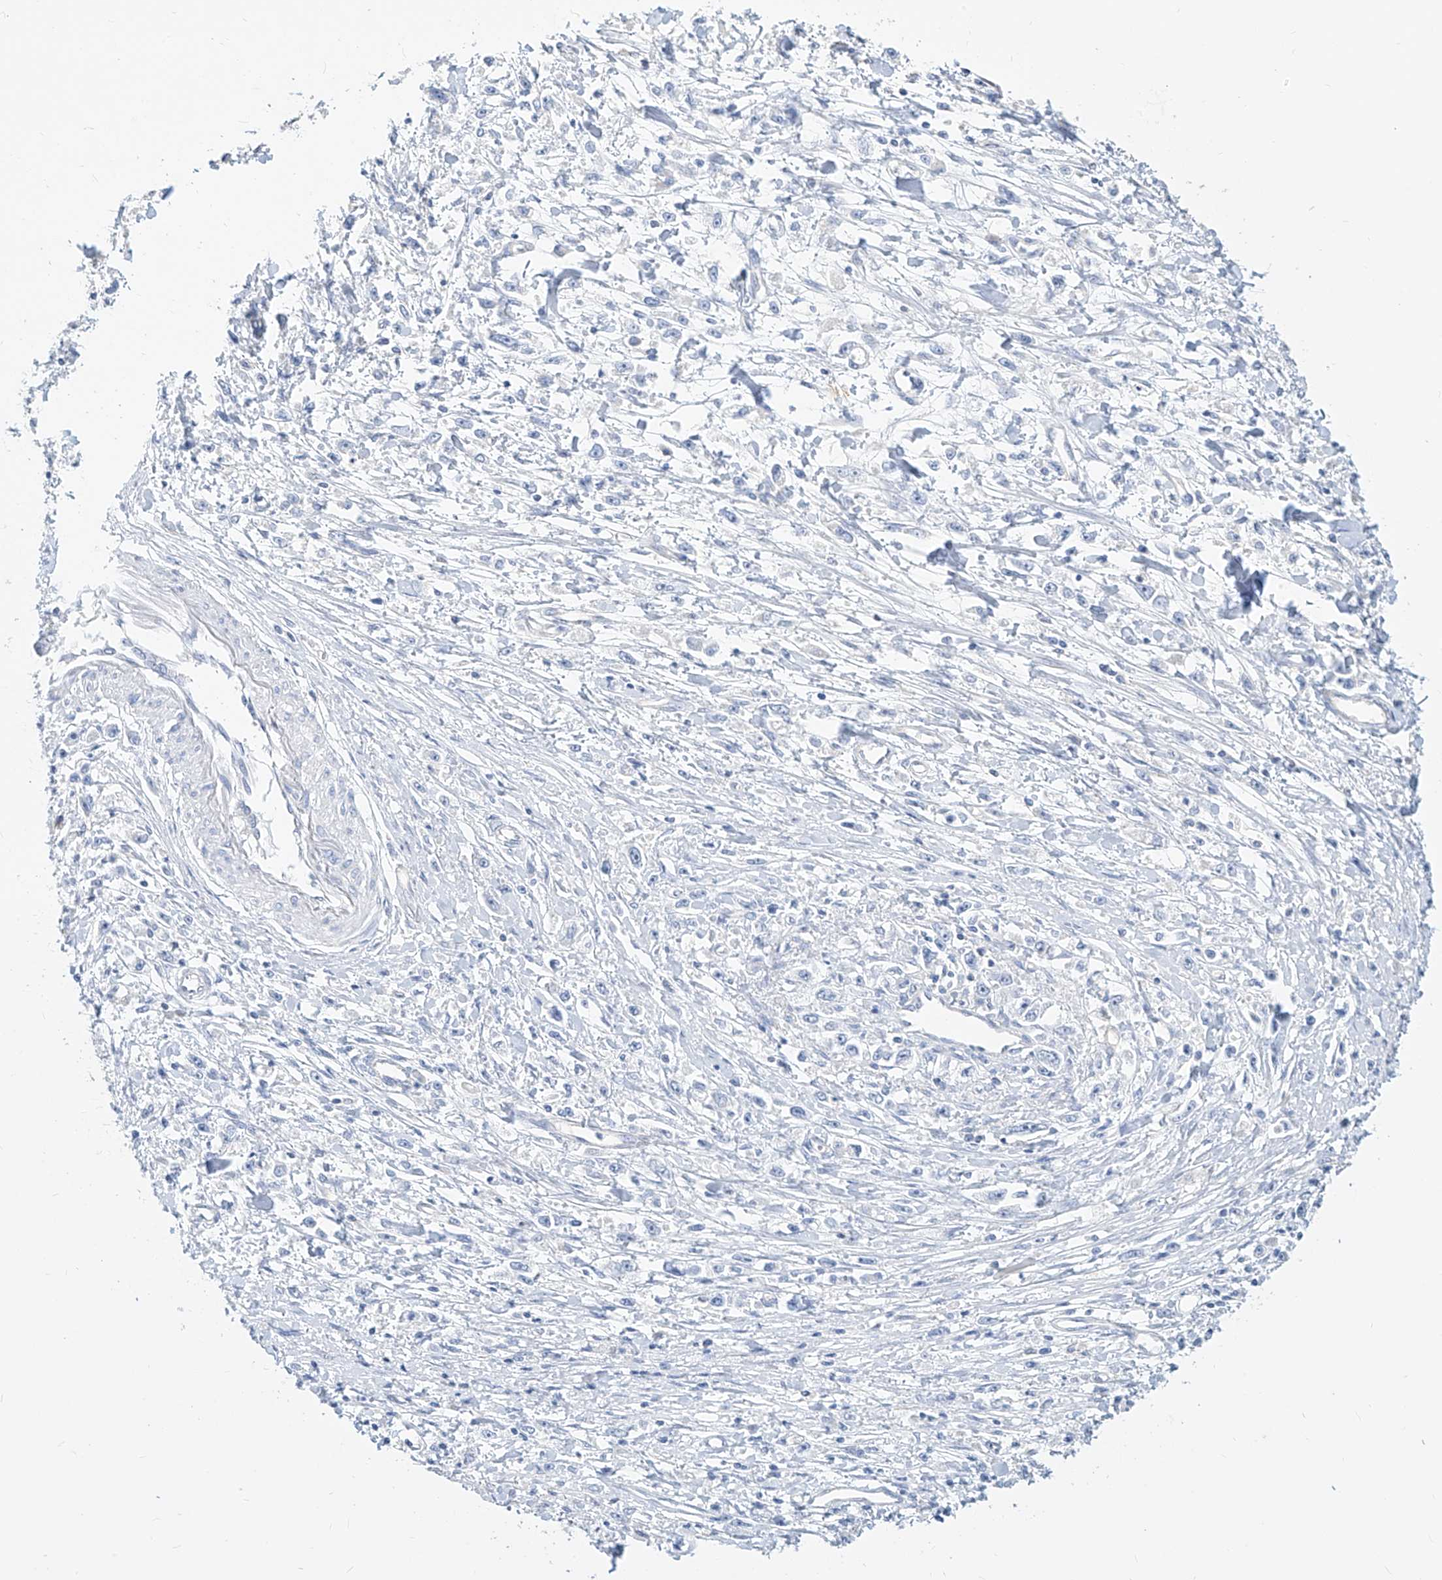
{"staining": {"intensity": "negative", "quantity": "none", "location": "none"}, "tissue": "stomach cancer", "cell_type": "Tumor cells", "image_type": "cancer", "snomed": [{"axis": "morphology", "description": "Adenocarcinoma, NOS"}, {"axis": "topography", "description": "Stomach"}], "caption": "This is an immunohistochemistry (IHC) histopathology image of human stomach cancer (adenocarcinoma). There is no positivity in tumor cells.", "gene": "ZZEF1", "patient": {"sex": "female", "age": 59}}